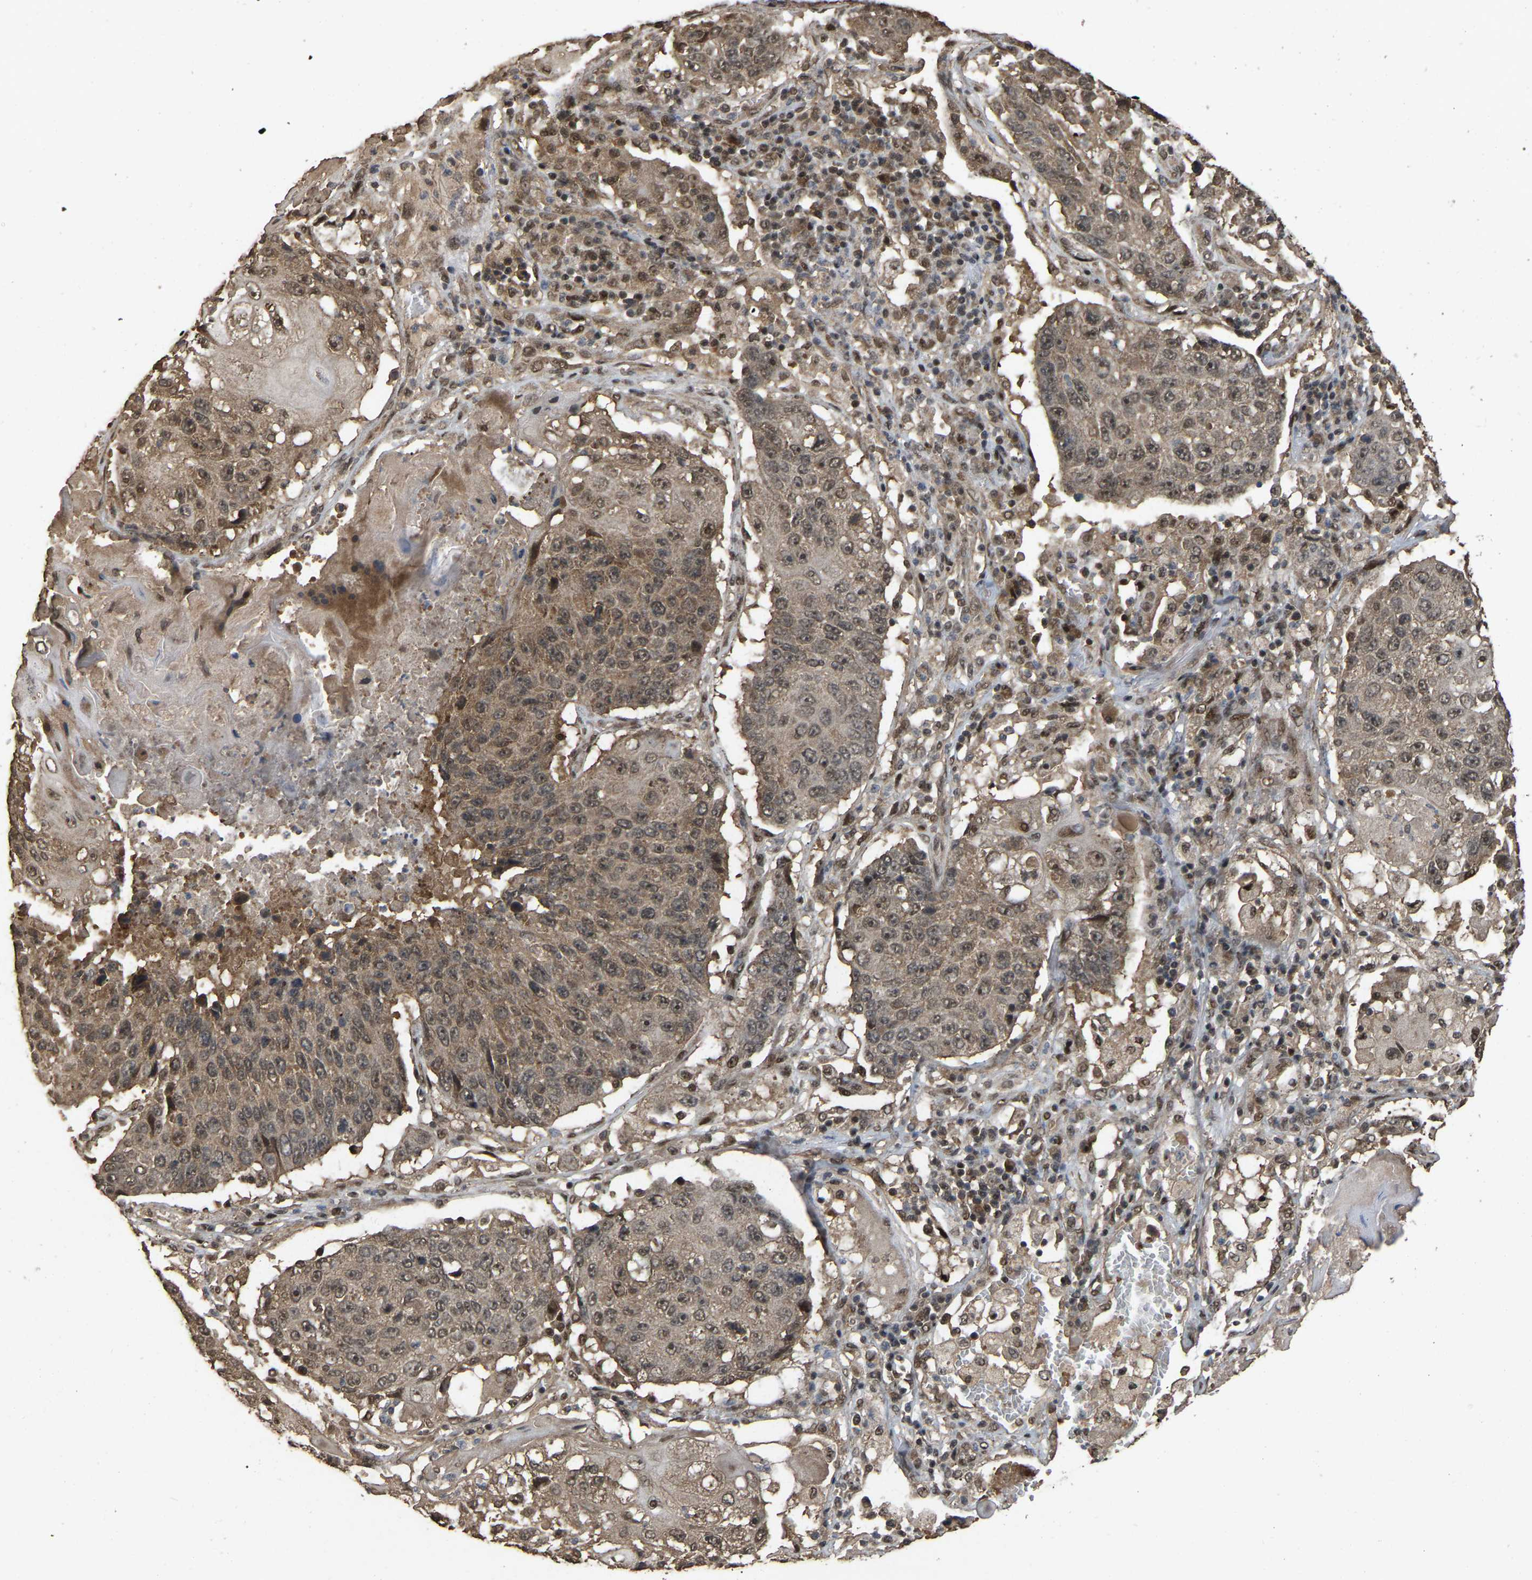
{"staining": {"intensity": "weak", "quantity": ">75%", "location": "cytoplasmic/membranous"}, "tissue": "lung cancer", "cell_type": "Tumor cells", "image_type": "cancer", "snomed": [{"axis": "morphology", "description": "Squamous cell carcinoma, NOS"}, {"axis": "topography", "description": "Lung"}], "caption": "Immunohistochemical staining of human squamous cell carcinoma (lung) exhibits weak cytoplasmic/membranous protein staining in approximately >75% of tumor cells. (Stains: DAB (3,3'-diaminobenzidine) in brown, nuclei in blue, Microscopy: brightfield microscopy at high magnification).", "gene": "ARHGAP23", "patient": {"sex": "male", "age": 61}}